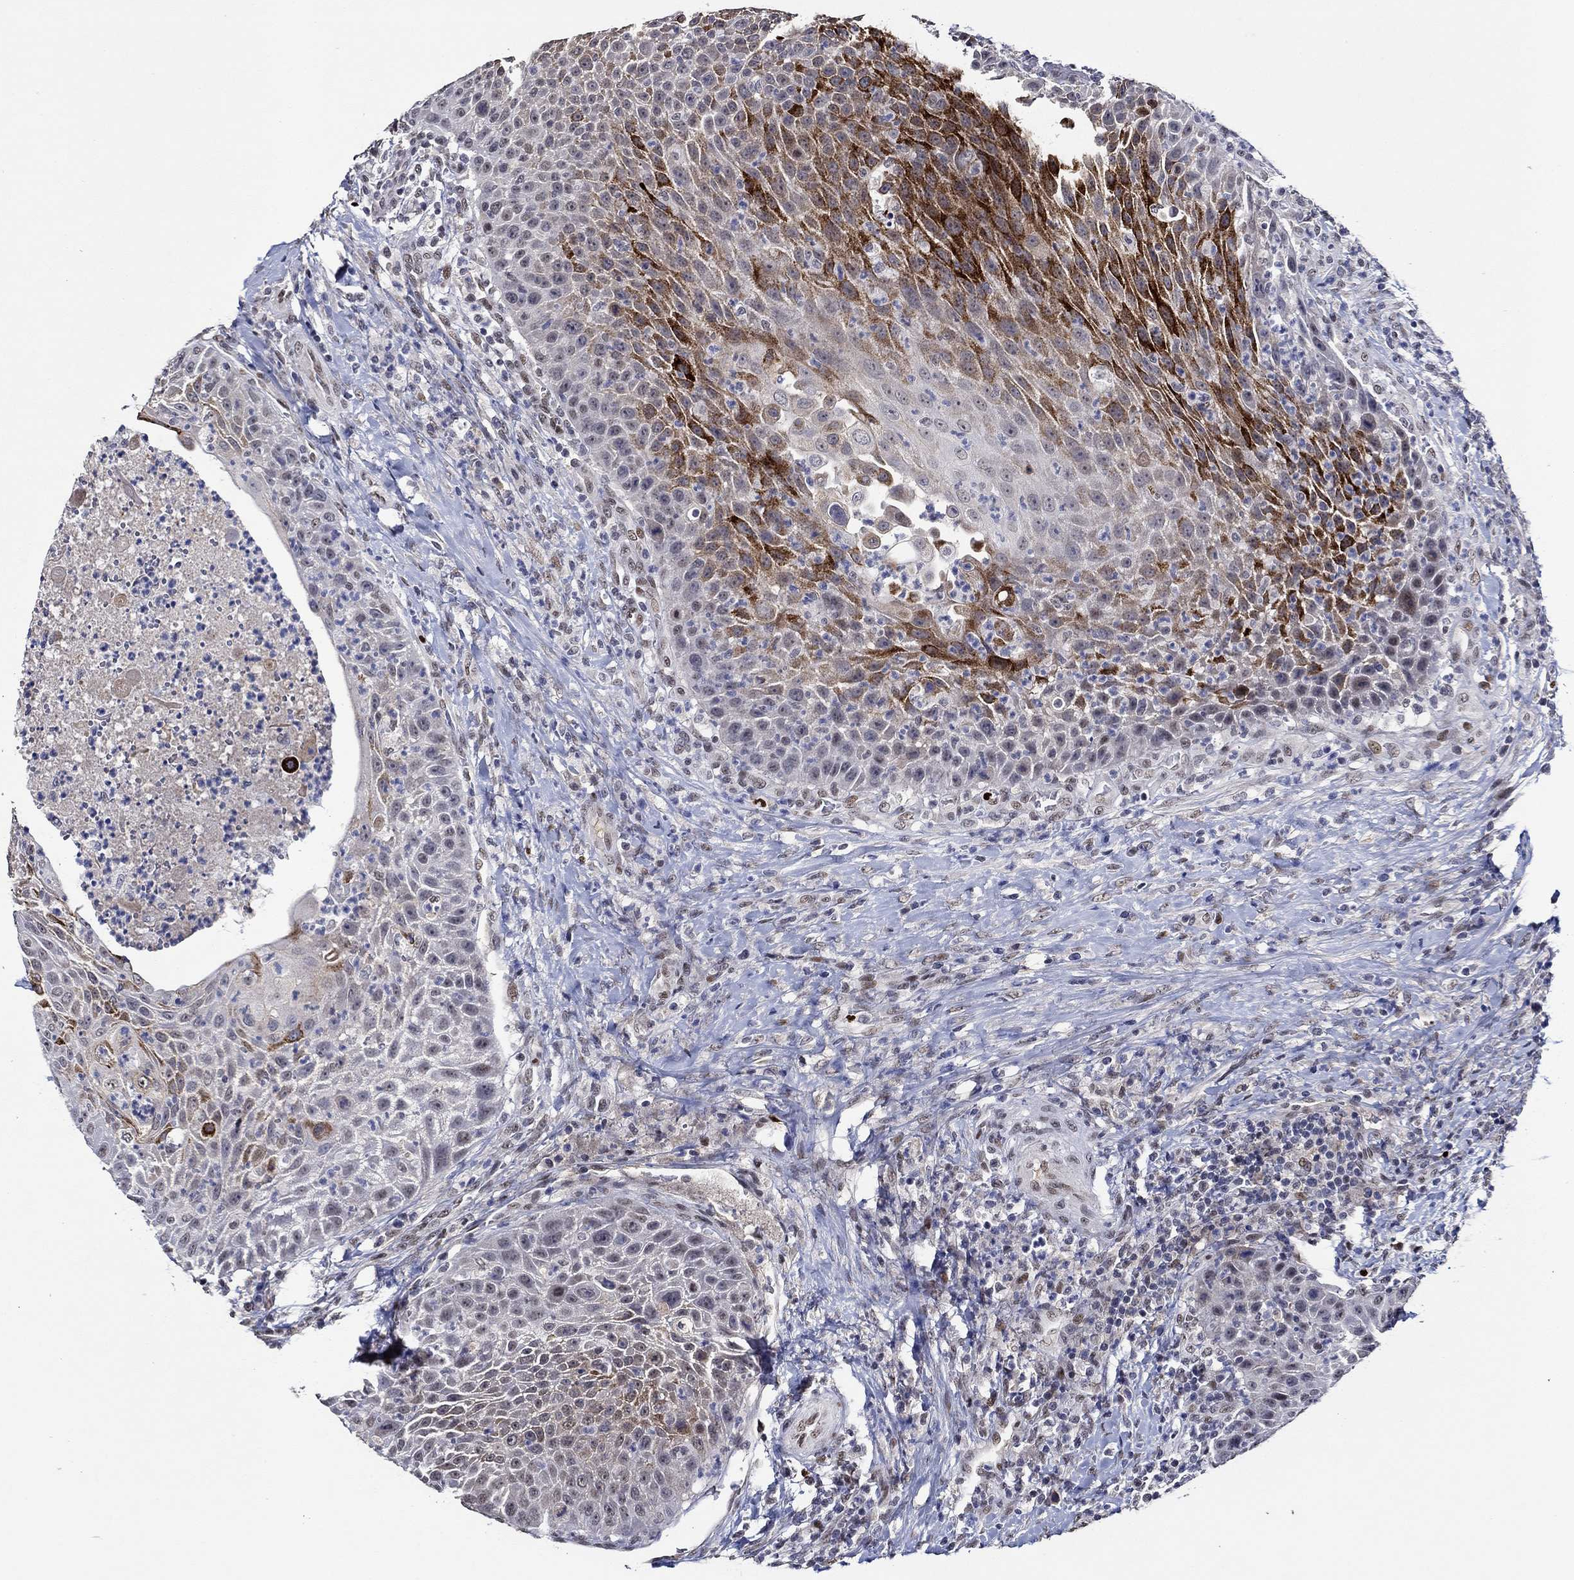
{"staining": {"intensity": "strong", "quantity": "<25%", "location": "cytoplasmic/membranous"}, "tissue": "head and neck cancer", "cell_type": "Tumor cells", "image_type": "cancer", "snomed": [{"axis": "morphology", "description": "Squamous cell carcinoma, NOS"}, {"axis": "topography", "description": "Head-Neck"}], "caption": "IHC of human head and neck cancer displays medium levels of strong cytoplasmic/membranous staining in about <25% of tumor cells.", "gene": "GATA2", "patient": {"sex": "male", "age": 69}}